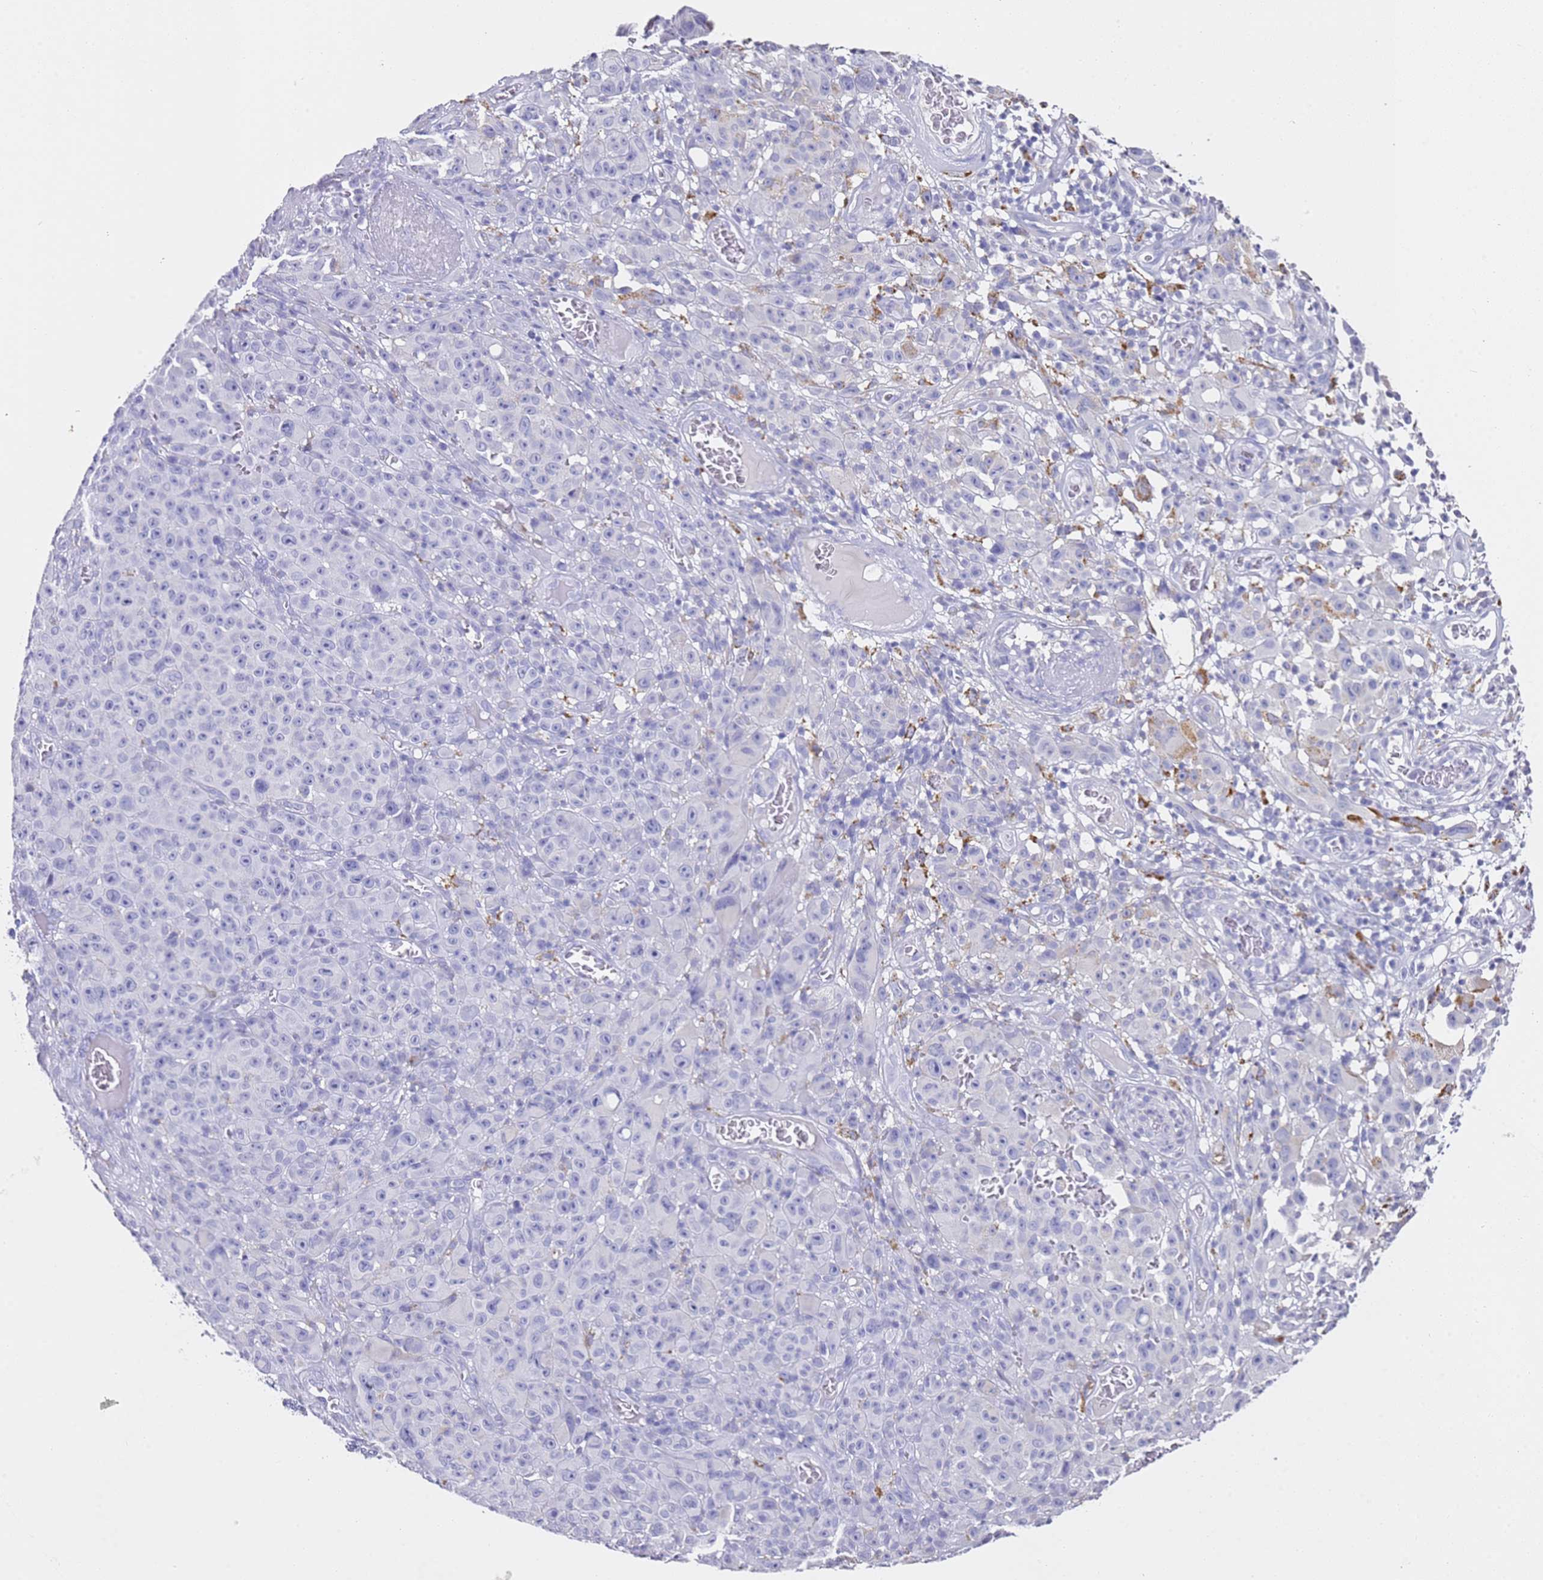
{"staining": {"intensity": "negative", "quantity": "none", "location": "none"}, "tissue": "melanoma", "cell_type": "Tumor cells", "image_type": "cancer", "snomed": [{"axis": "morphology", "description": "Malignant melanoma, NOS"}, {"axis": "topography", "description": "Skin"}], "caption": "Immunohistochemistry histopathology image of neoplastic tissue: human malignant melanoma stained with DAB (3,3'-diaminobenzidine) exhibits no significant protein positivity in tumor cells.", "gene": "PTBP2", "patient": {"sex": "female", "age": 82}}